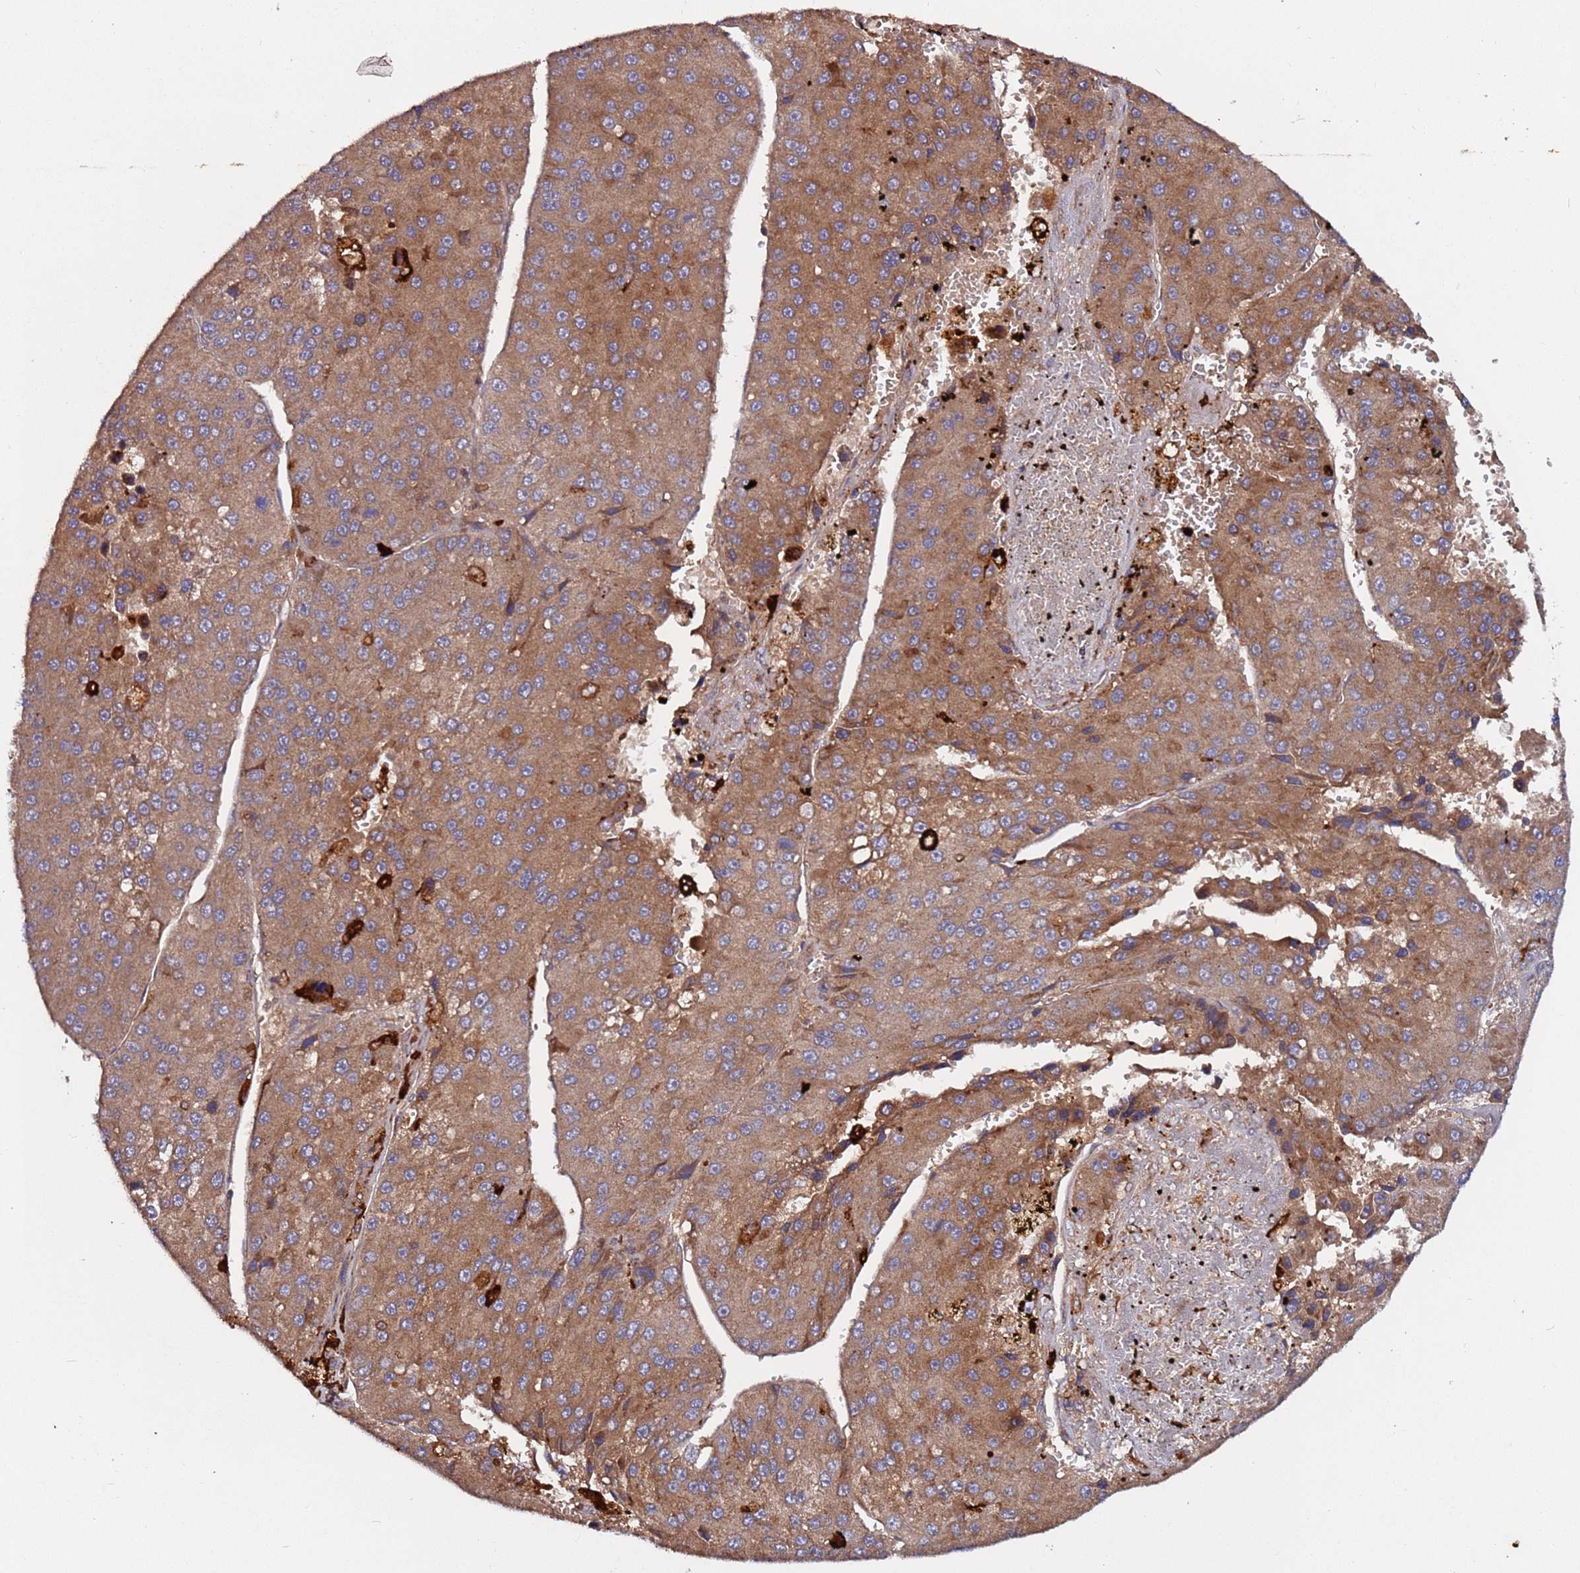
{"staining": {"intensity": "moderate", "quantity": ">75%", "location": "cytoplasmic/membranous"}, "tissue": "liver cancer", "cell_type": "Tumor cells", "image_type": "cancer", "snomed": [{"axis": "morphology", "description": "Carcinoma, Hepatocellular, NOS"}, {"axis": "topography", "description": "Liver"}], "caption": "IHC staining of liver cancer (hepatocellular carcinoma), which reveals medium levels of moderate cytoplasmic/membranous positivity in approximately >75% of tumor cells indicating moderate cytoplasmic/membranous protein positivity. The staining was performed using DAB (3,3'-diaminobenzidine) (brown) for protein detection and nuclei were counterstained in hematoxylin (blue).", "gene": "RPS15A", "patient": {"sex": "female", "age": 73}}